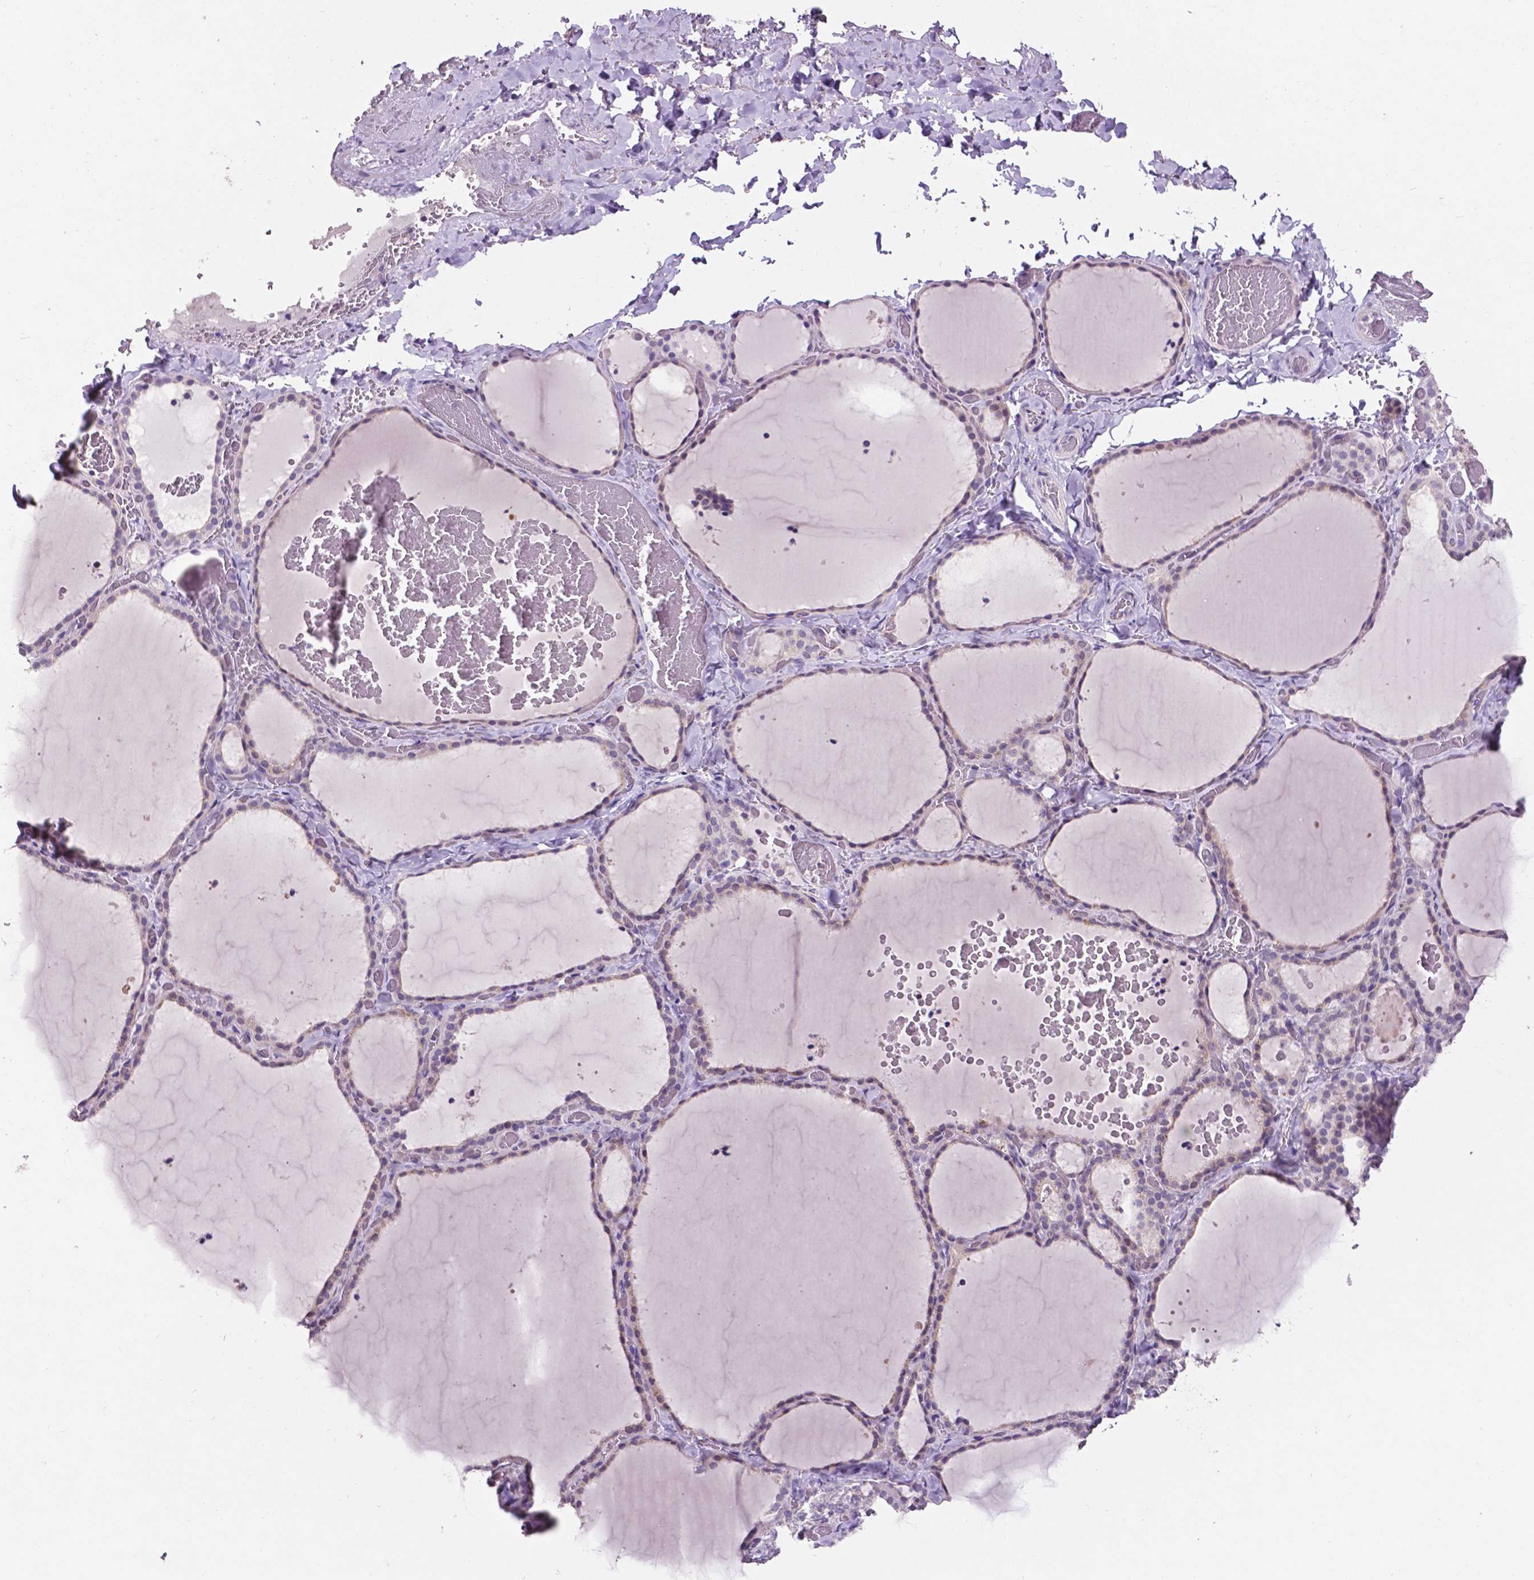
{"staining": {"intensity": "negative", "quantity": "none", "location": "none"}, "tissue": "thyroid gland", "cell_type": "Glandular cells", "image_type": "normal", "snomed": [{"axis": "morphology", "description": "Normal tissue, NOS"}, {"axis": "topography", "description": "Thyroid gland"}], "caption": "IHC image of benign thyroid gland: thyroid gland stained with DAB (3,3'-diaminobenzidine) displays no significant protein expression in glandular cells.", "gene": "PLSCR1", "patient": {"sex": "female", "age": 22}}